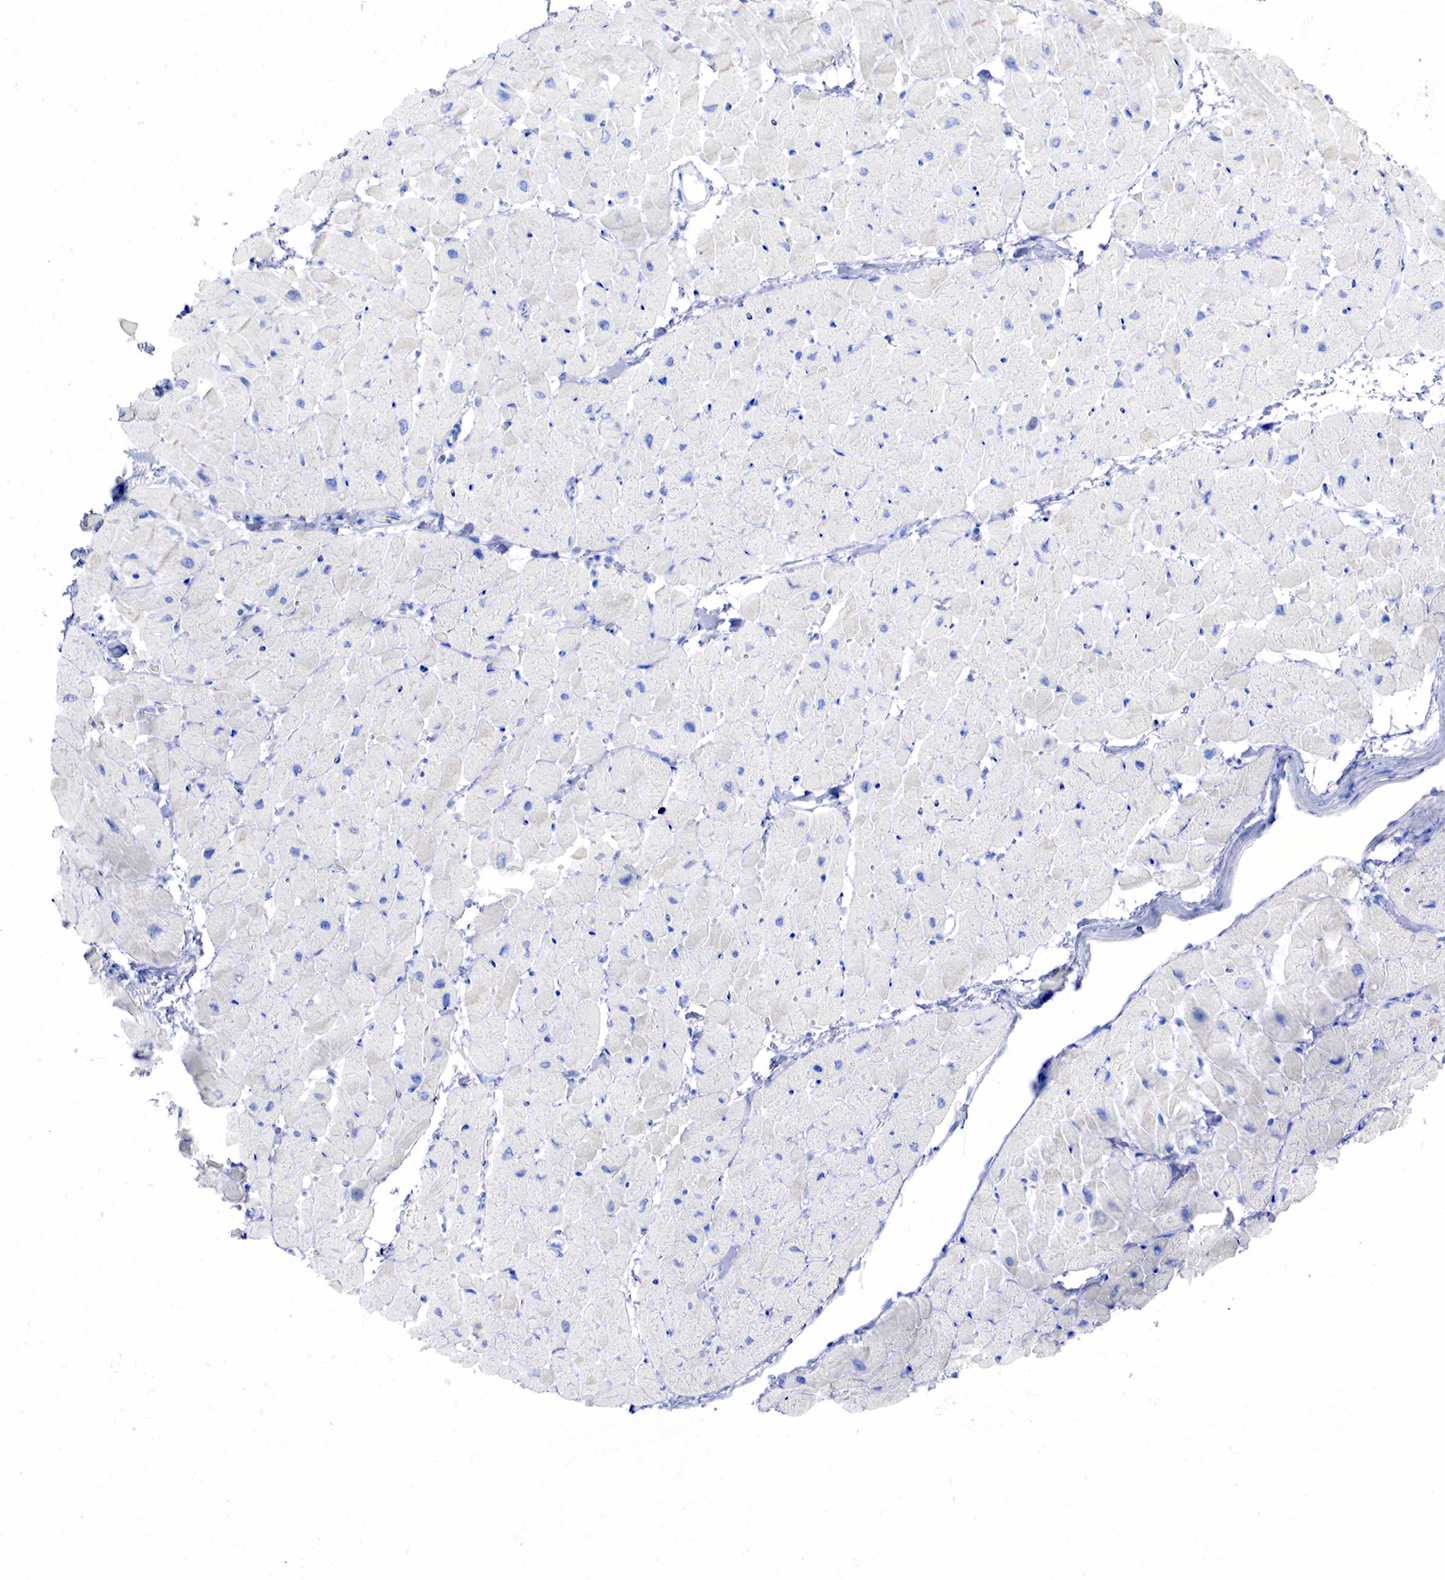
{"staining": {"intensity": "negative", "quantity": "none", "location": "none"}, "tissue": "heart muscle", "cell_type": "Cardiomyocytes", "image_type": "normal", "snomed": [{"axis": "morphology", "description": "Normal tissue, NOS"}, {"axis": "topography", "description": "Heart"}], "caption": "Protein analysis of unremarkable heart muscle demonstrates no significant positivity in cardiomyocytes. (Stains: DAB (3,3'-diaminobenzidine) immunohistochemistry with hematoxylin counter stain, Microscopy: brightfield microscopy at high magnification).", "gene": "CHGA", "patient": {"sex": "male", "age": 45}}